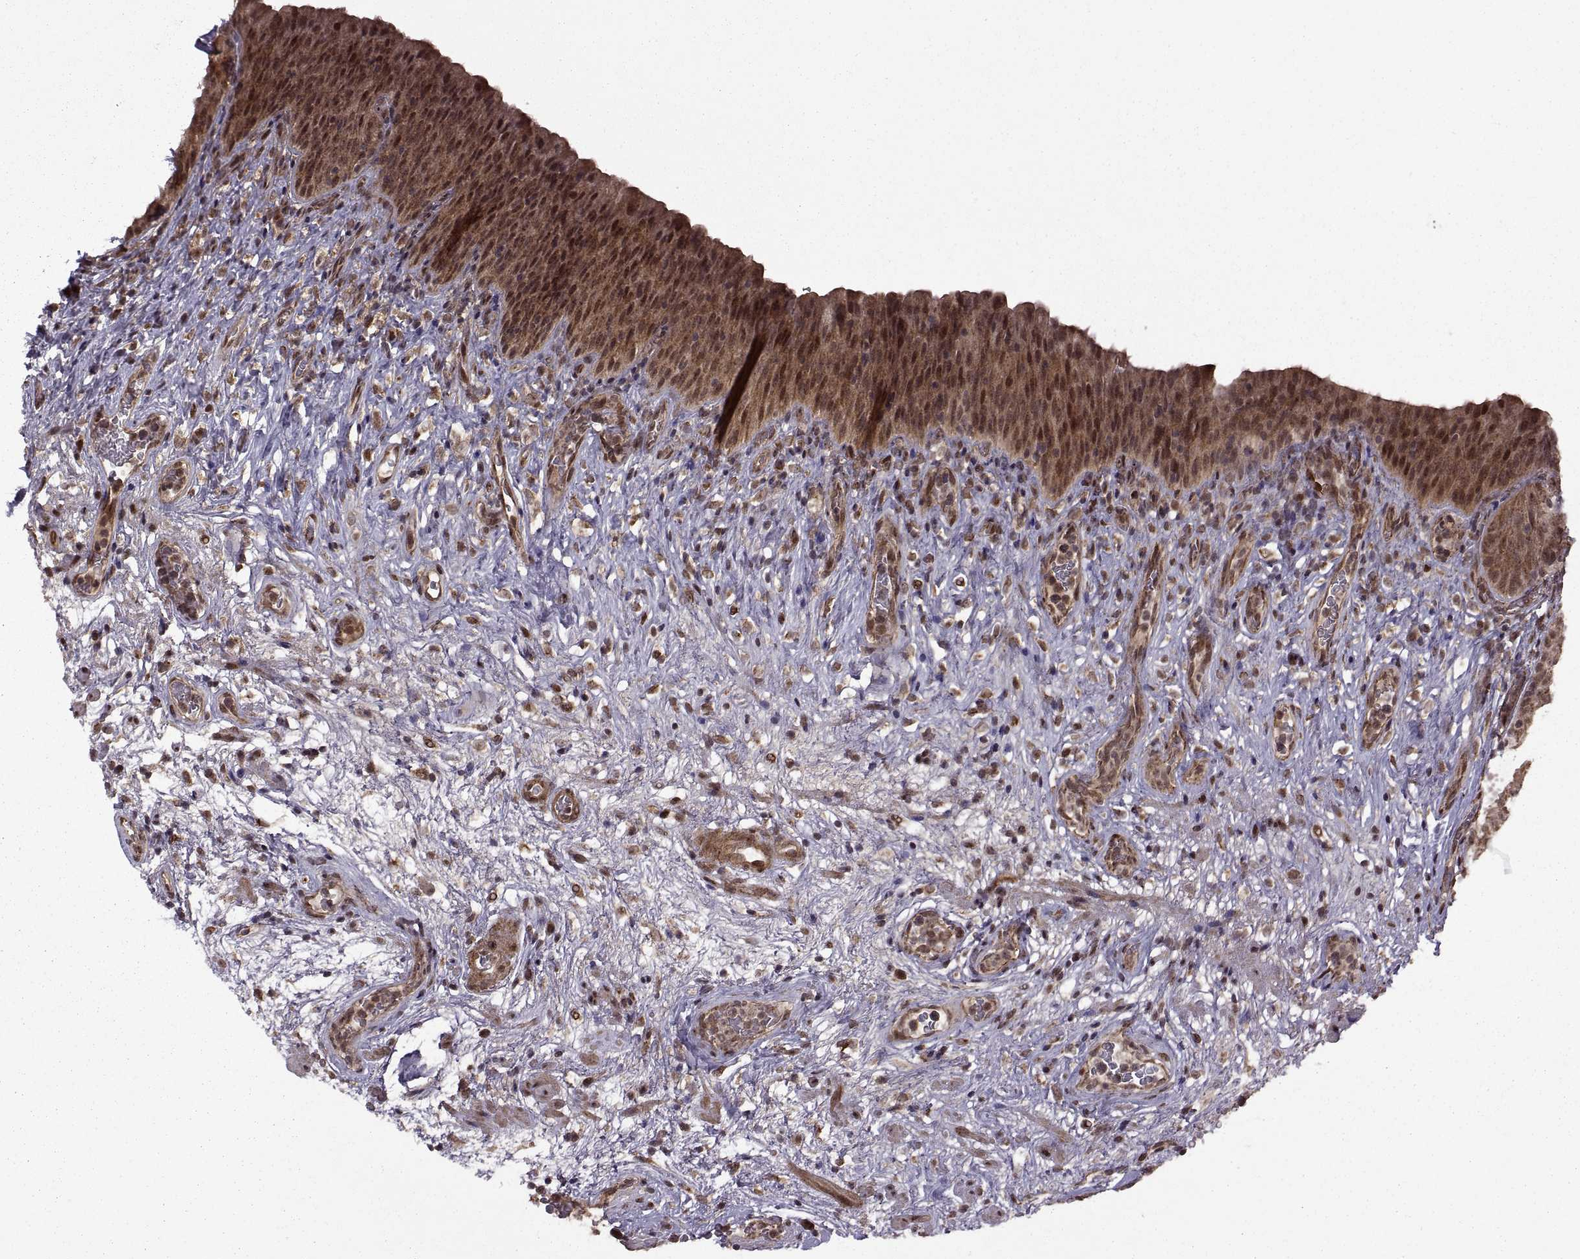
{"staining": {"intensity": "moderate", "quantity": ">75%", "location": "cytoplasmic/membranous,nuclear"}, "tissue": "urinary bladder", "cell_type": "Urothelial cells", "image_type": "normal", "snomed": [{"axis": "morphology", "description": "Normal tissue, NOS"}, {"axis": "topography", "description": "Urinary bladder"}], "caption": "An immunohistochemistry (IHC) image of benign tissue is shown. Protein staining in brown labels moderate cytoplasmic/membranous,nuclear positivity in urinary bladder within urothelial cells. Using DAB (3,3'-diaminobenzidine) (brown) and hematoxylin (blue) stains, captured at high magnification using brightfield microscopy.", "gene": "PTOV1", "patient": {"sex": "male", "age": 76}}